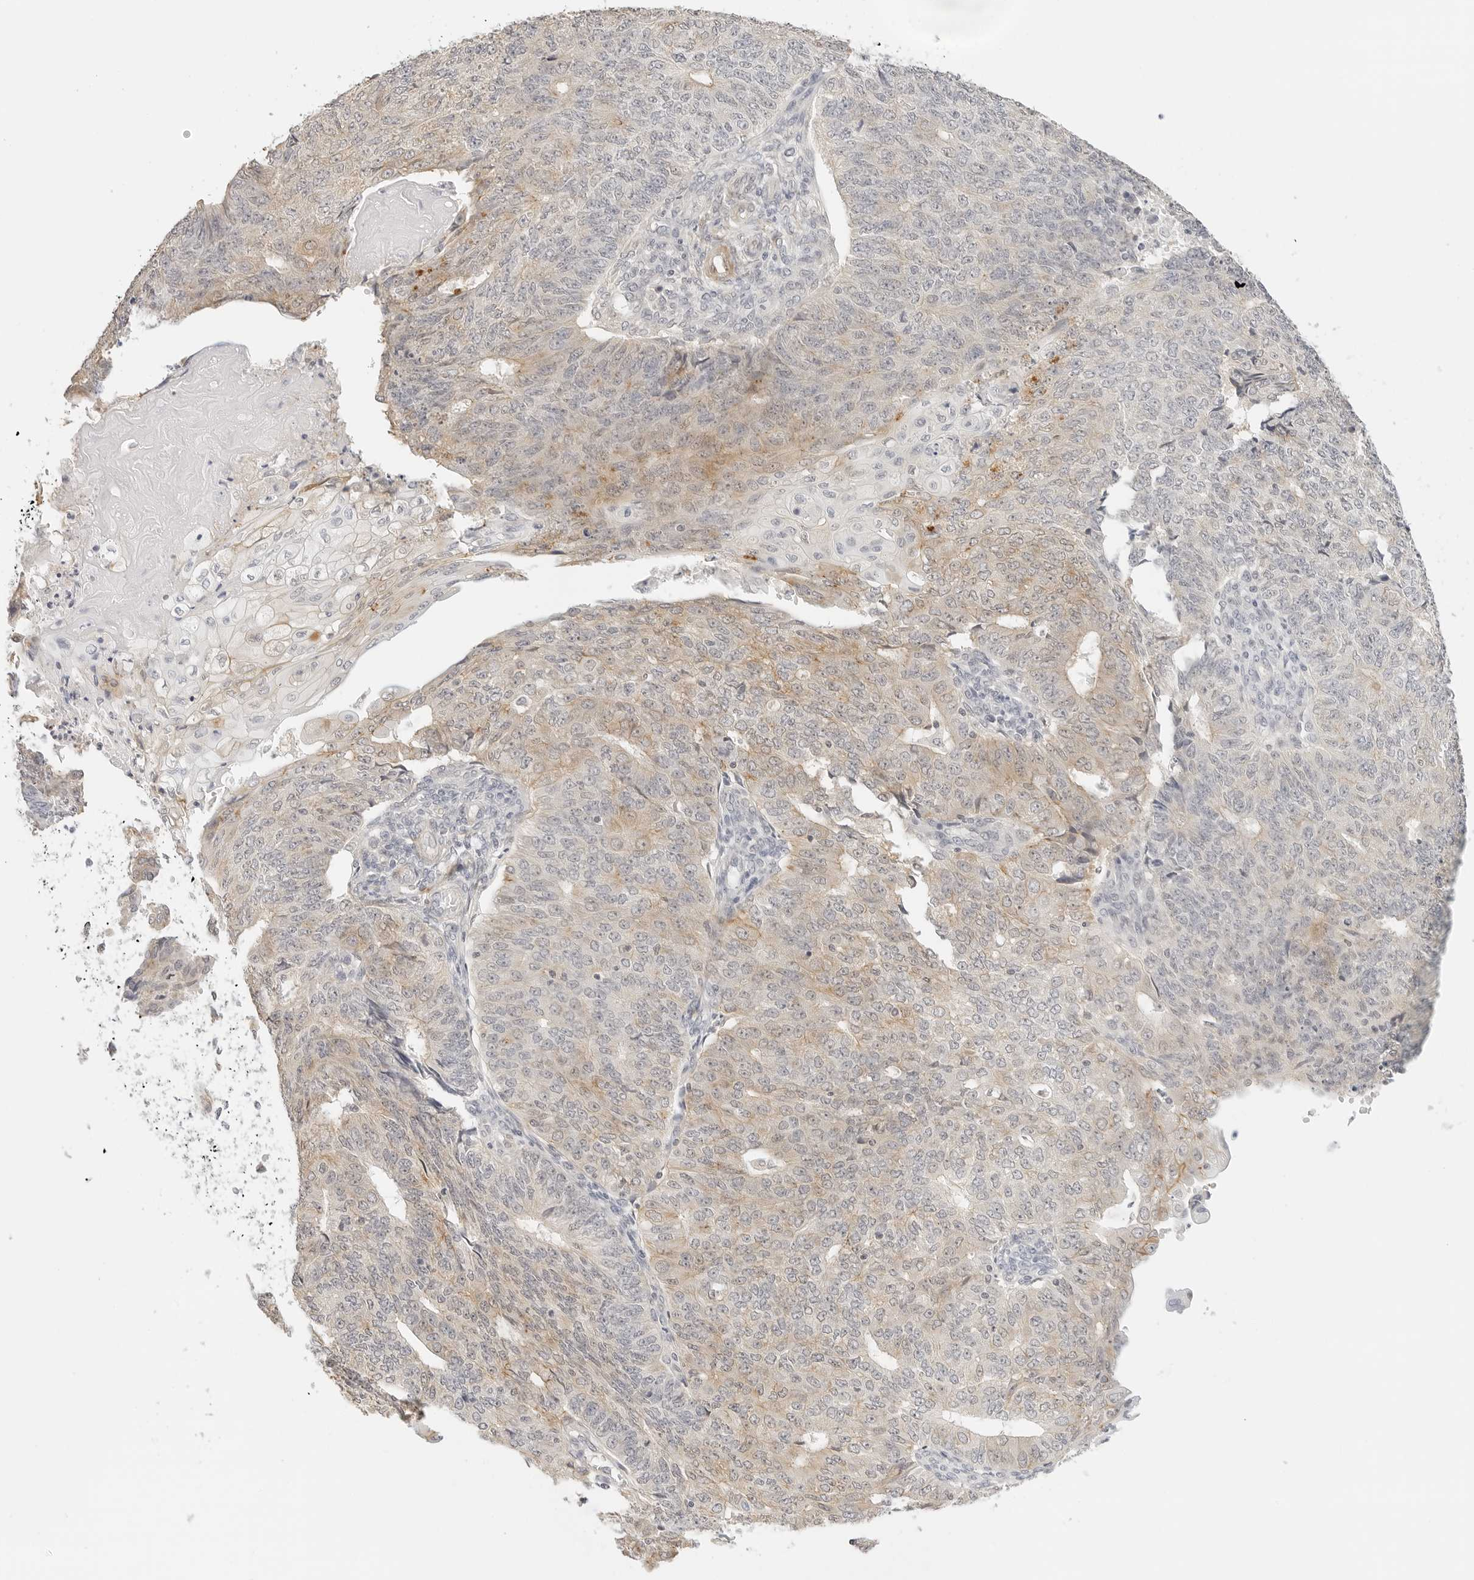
{"staining": {"intensity": "weak", "quantity": "25%-75%", "location": "cytoplasmic/membranous"}, "tissue": "endometrial cancer", "cell_type": "Tumor cells", "image_type": "cancer", "snomed": [{"axis": "morphology", "description": "Adenocarcinoma, NOS"}, {"axis": "topography", "description": "Endometrium"}], "caption": "Immunohistochemistry (IHC) of endometrial adenocarcinoma shows low levels of weak cytoplasmic/membranous staining in approximately 25%-75% of tumor cells.", "gene": "PCDH19", "patient": {"sex": "female", "age": 32}}